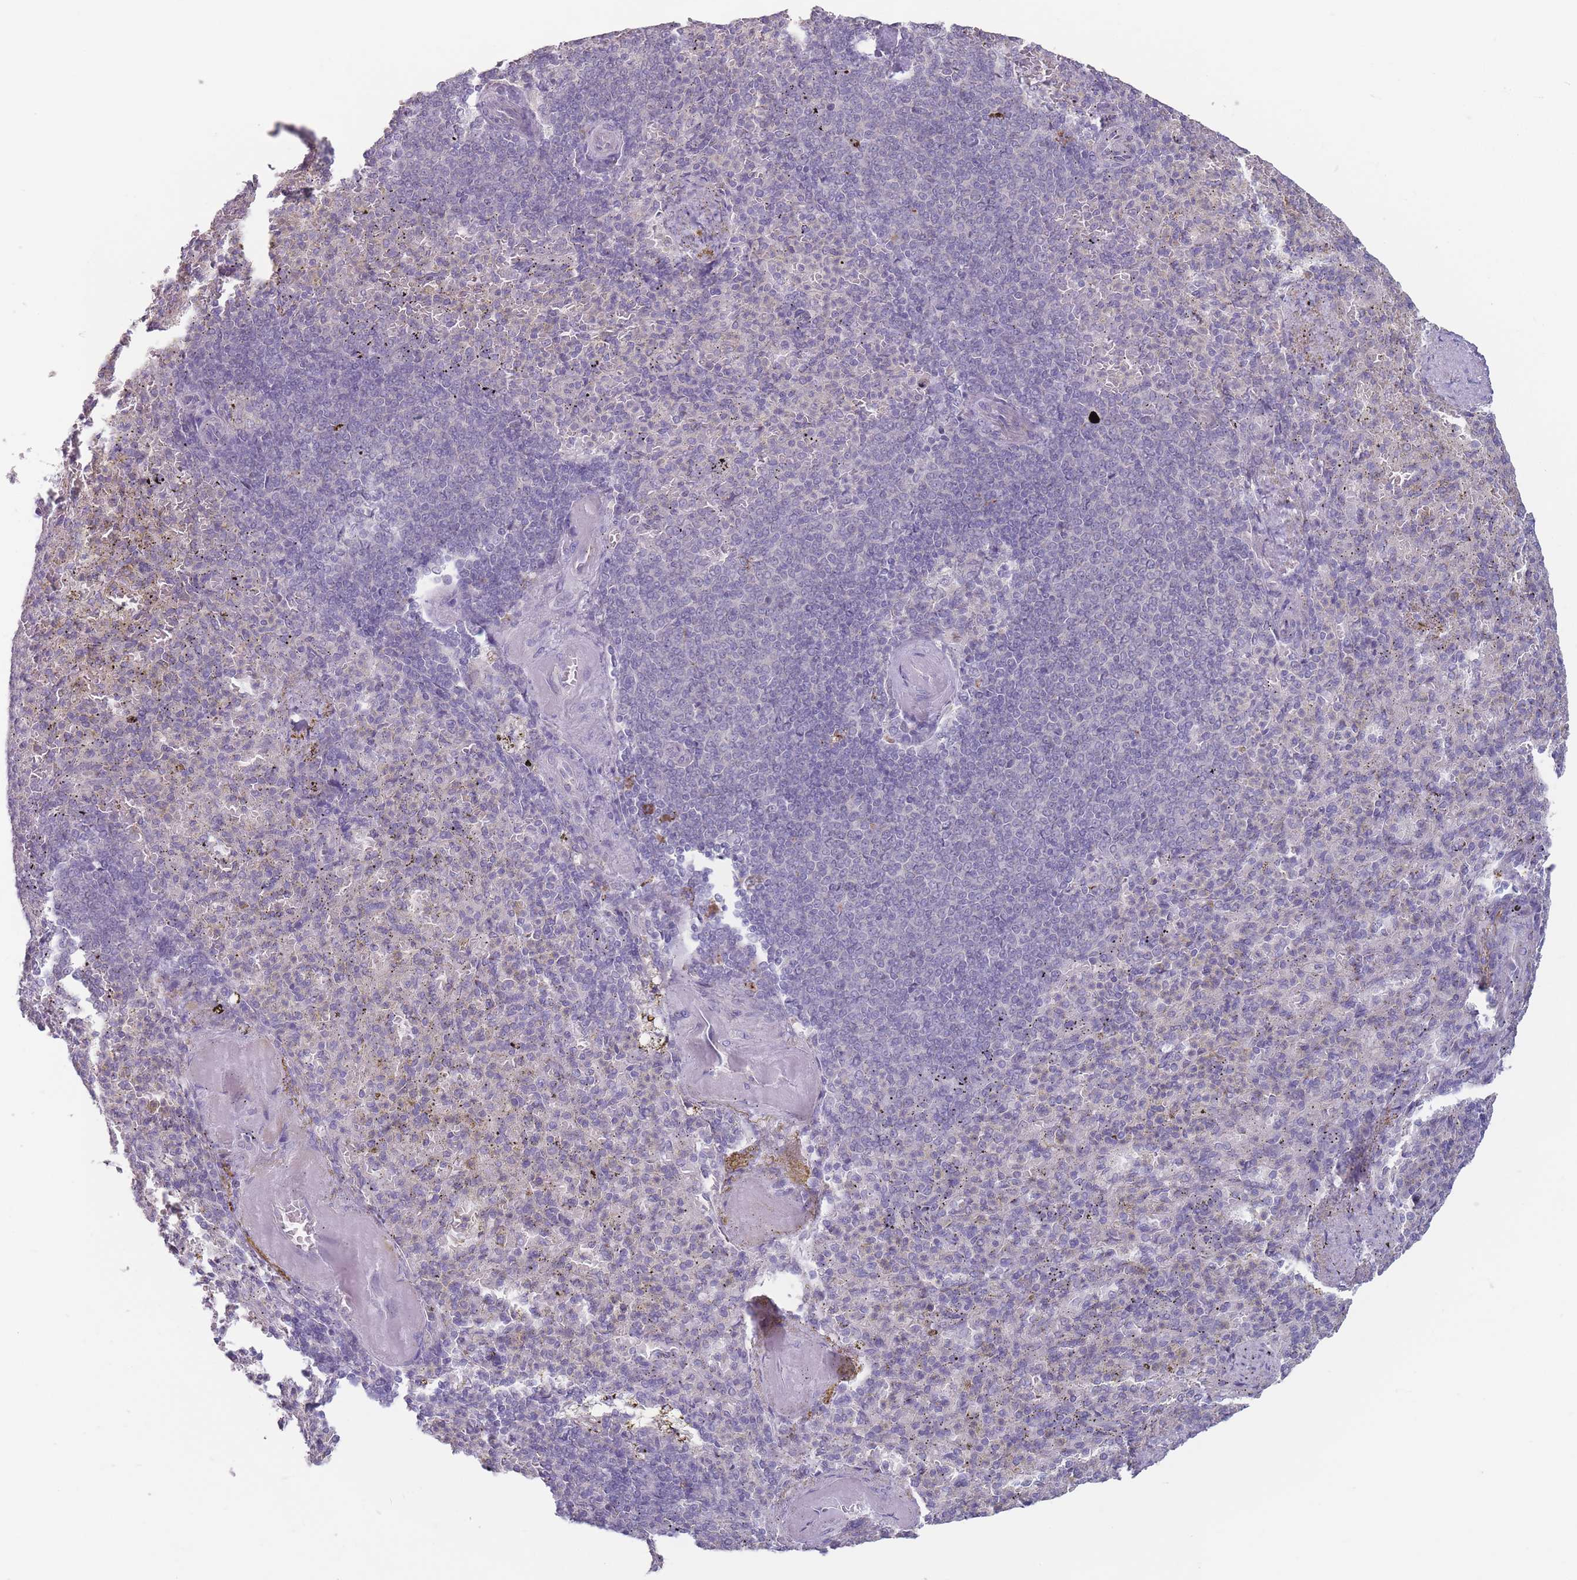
{"staining": {"intensity": "negative", "quantity": "none", "location": "none"}, "tissue": "spleen", "cell_type": "Cells in red pulp", "image_type": "normal", "snomed": [{"axis": "morphology", "description": "Normal tissue, NOS"}, {"axis": "topography", "description": "Spleen"}], "caption": "Immunohistochemical staining of normal spleen displays no significant expression in cells in red pulp.", "gene": "AKAIN1", "patient": {"sex": "female", "age": 74}}